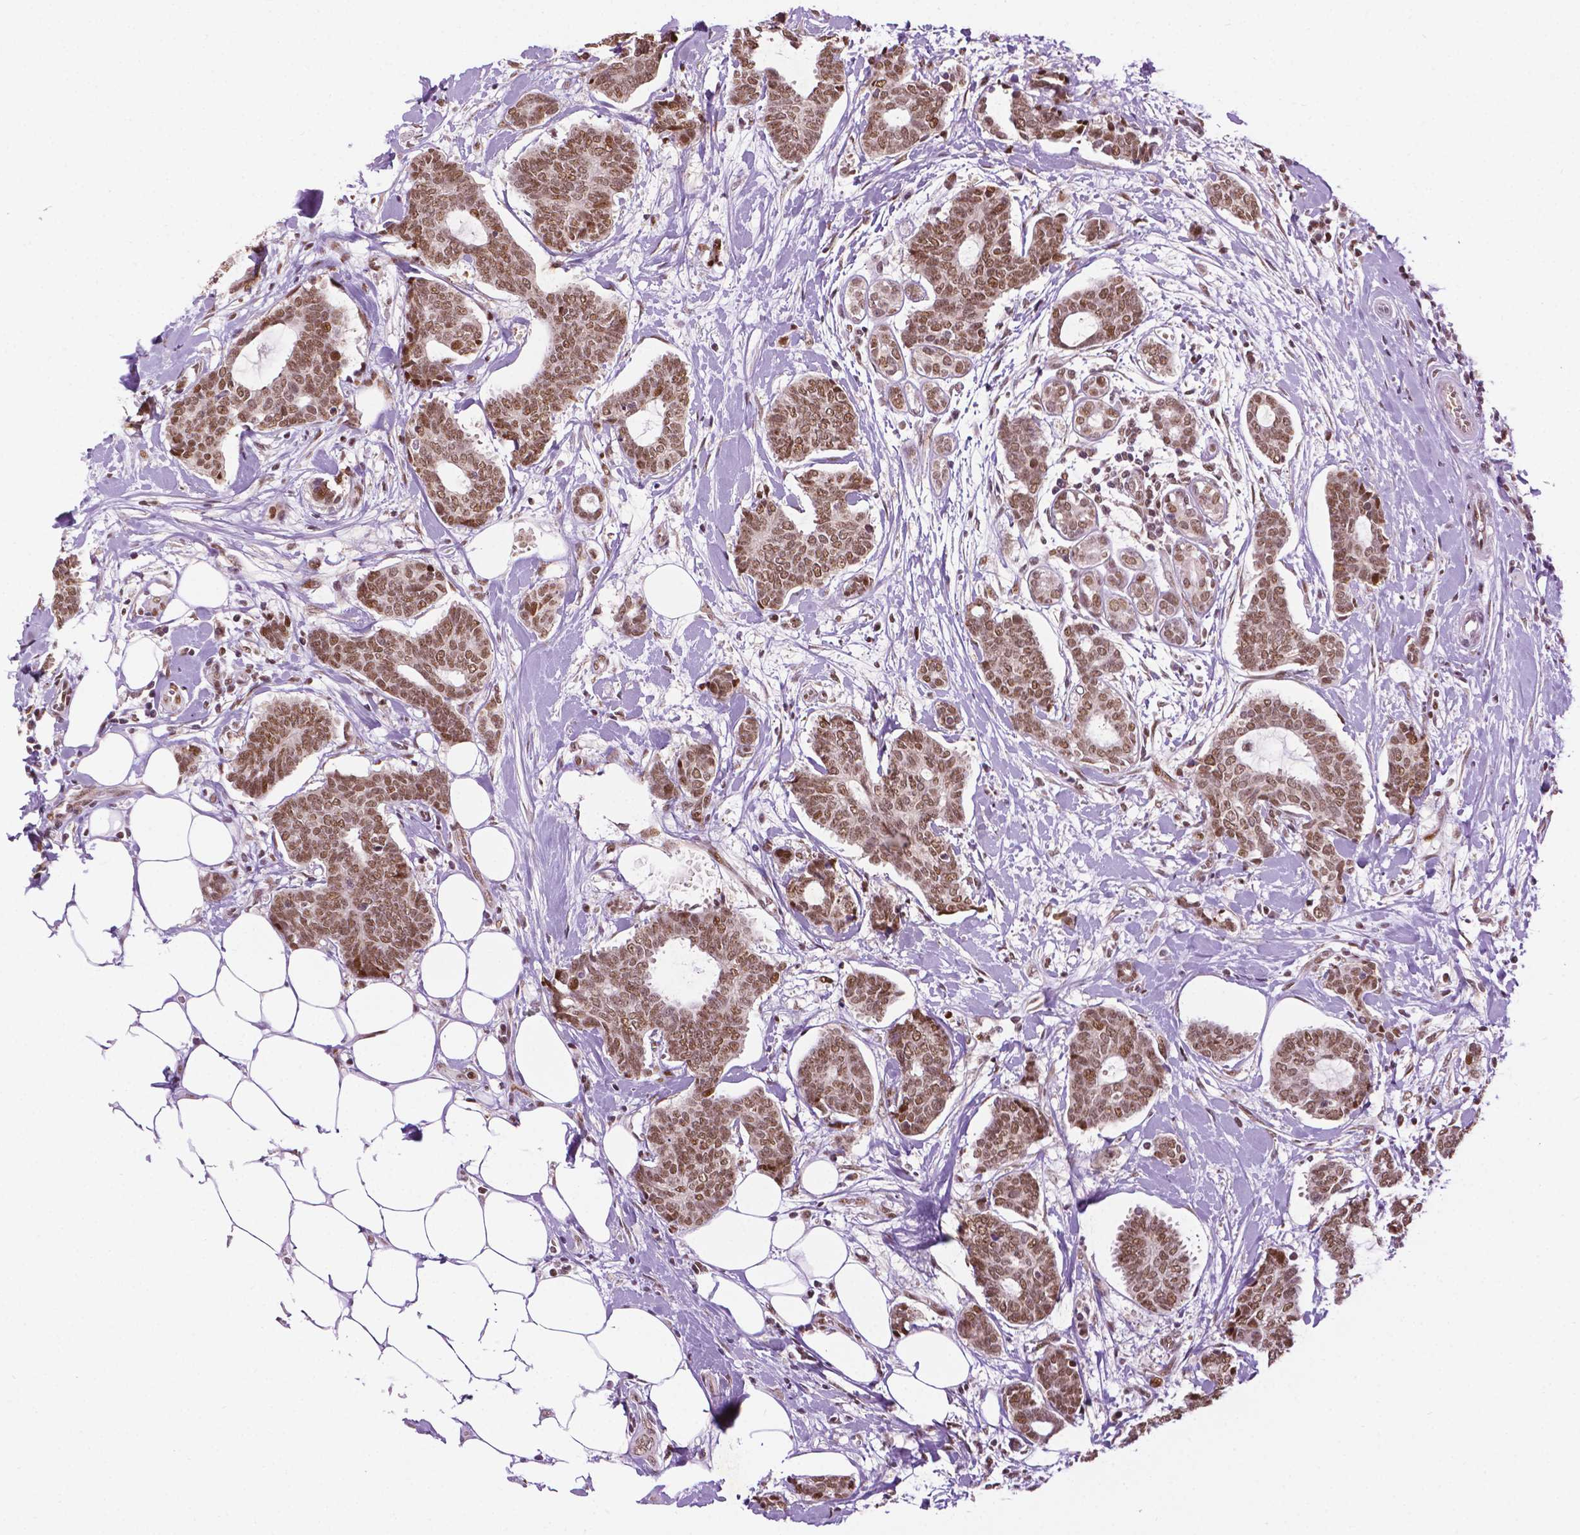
{"staining": {"intensity": "moderate", "quantity": ">75%", "location": "nuclear"}, "tissue": "breast cancer", "cell_type": "Tumor cells", "image_type": "cancer", "snomed": [{"axis": "morphology", "description": "Intraductal carcinoma, in situ"}, {"axis": "morphology", "description": "Duct carcinoma"}, {"axis": "morphology", "description": "Lobular carcinoma, in situ"}, {"axis": "topography", "description": "Breast"}], "caption": "Immunohistochemical staining of lobular carcinoma in situ (breast) shows medium levels of moderate nuclear protein expression in approximately >75% of tumor cells.", "gene": "ZNF41", "patient": {"sex": "female", "age": 44}}